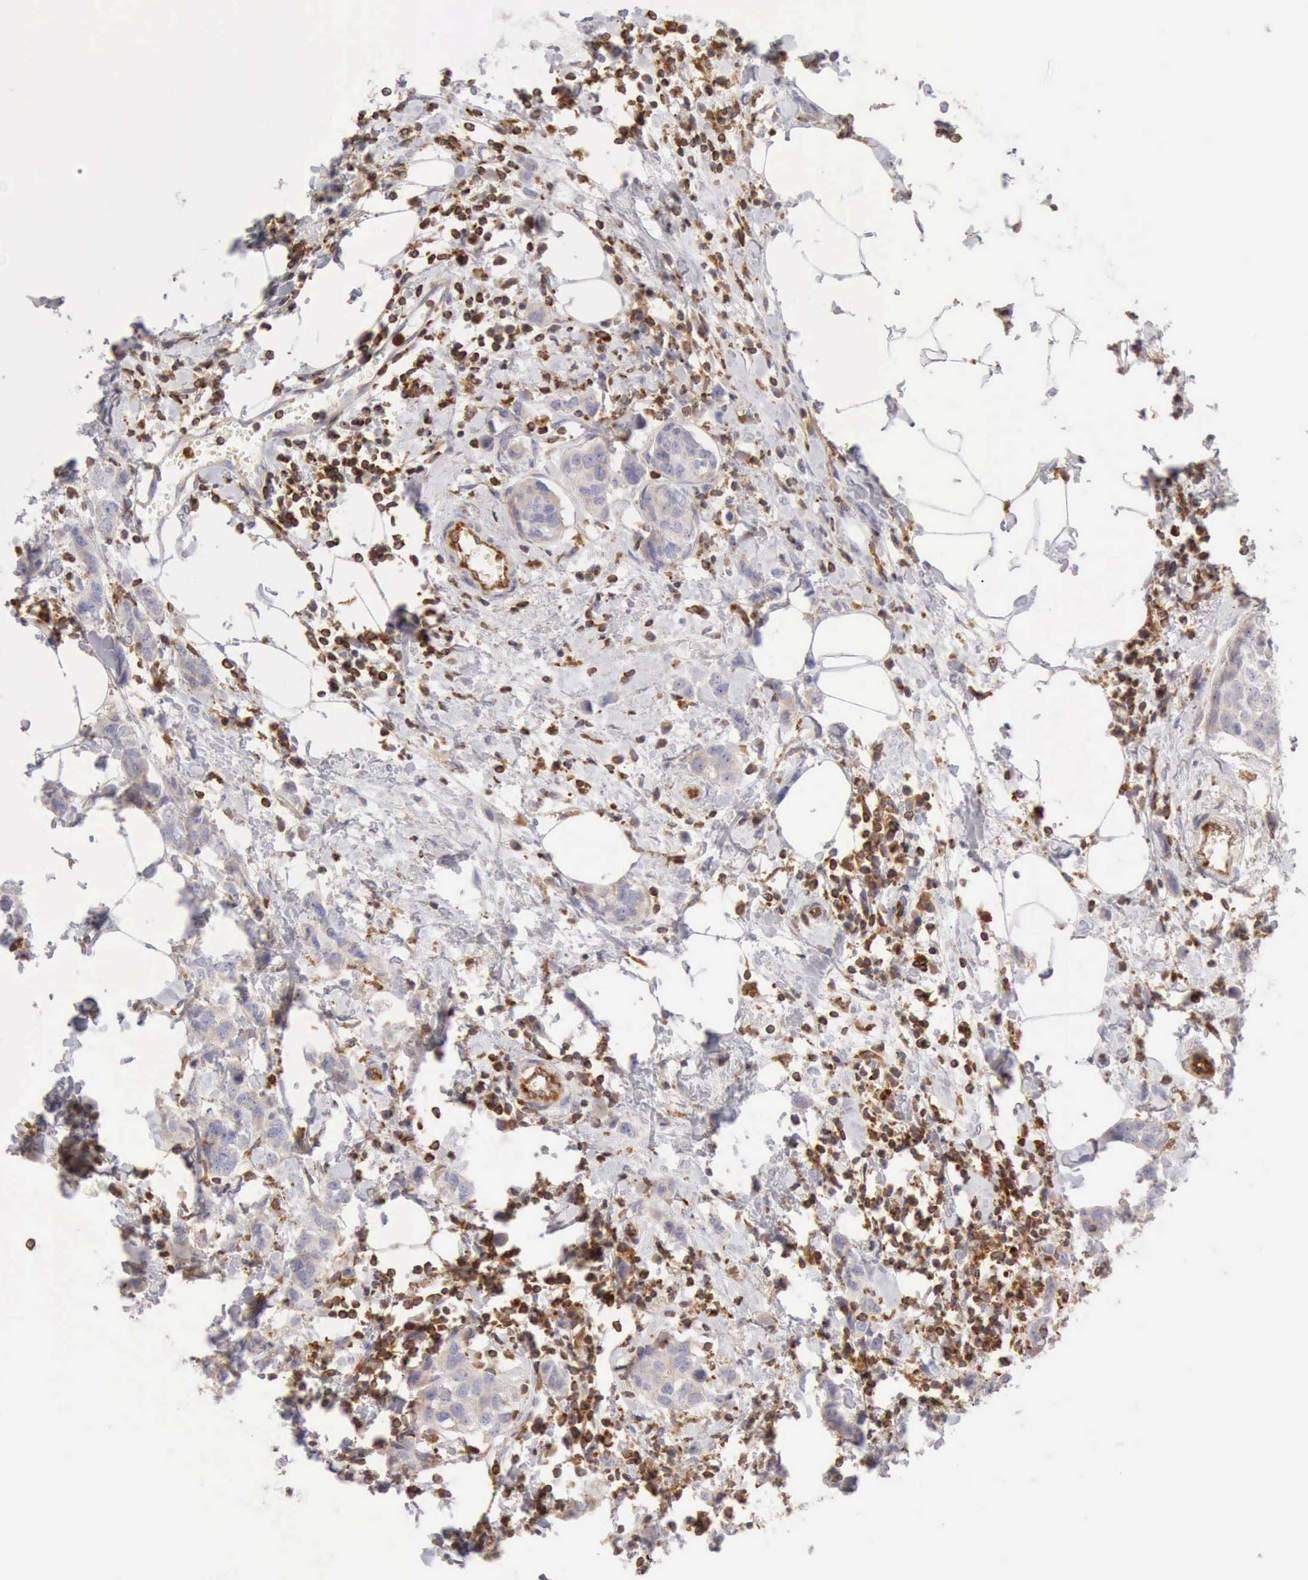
{"staining": {"intensity": "negative", "quantity": "none", "location": "none"}, "tissue": "breast cancer", "cell_type": "Tumor cells", "image_type": "cancer", "snomed": [{"axis": "morphology", "description": "Normal tissue, NOS"}, {"axis": "morphology", "description": "Duct carcinoma"}, {"axis": "topography", "description": "Breast"}], "caption": "Protein analysis of breast cancer reveals no significant positivity in tumor cells. (DAB (3,3'-diaminobenzidine) immunohistochemistry with hematoxylin counter stain).", "gene": "ARHGAP4", "patient": {"sex": "female", "age": 50}}